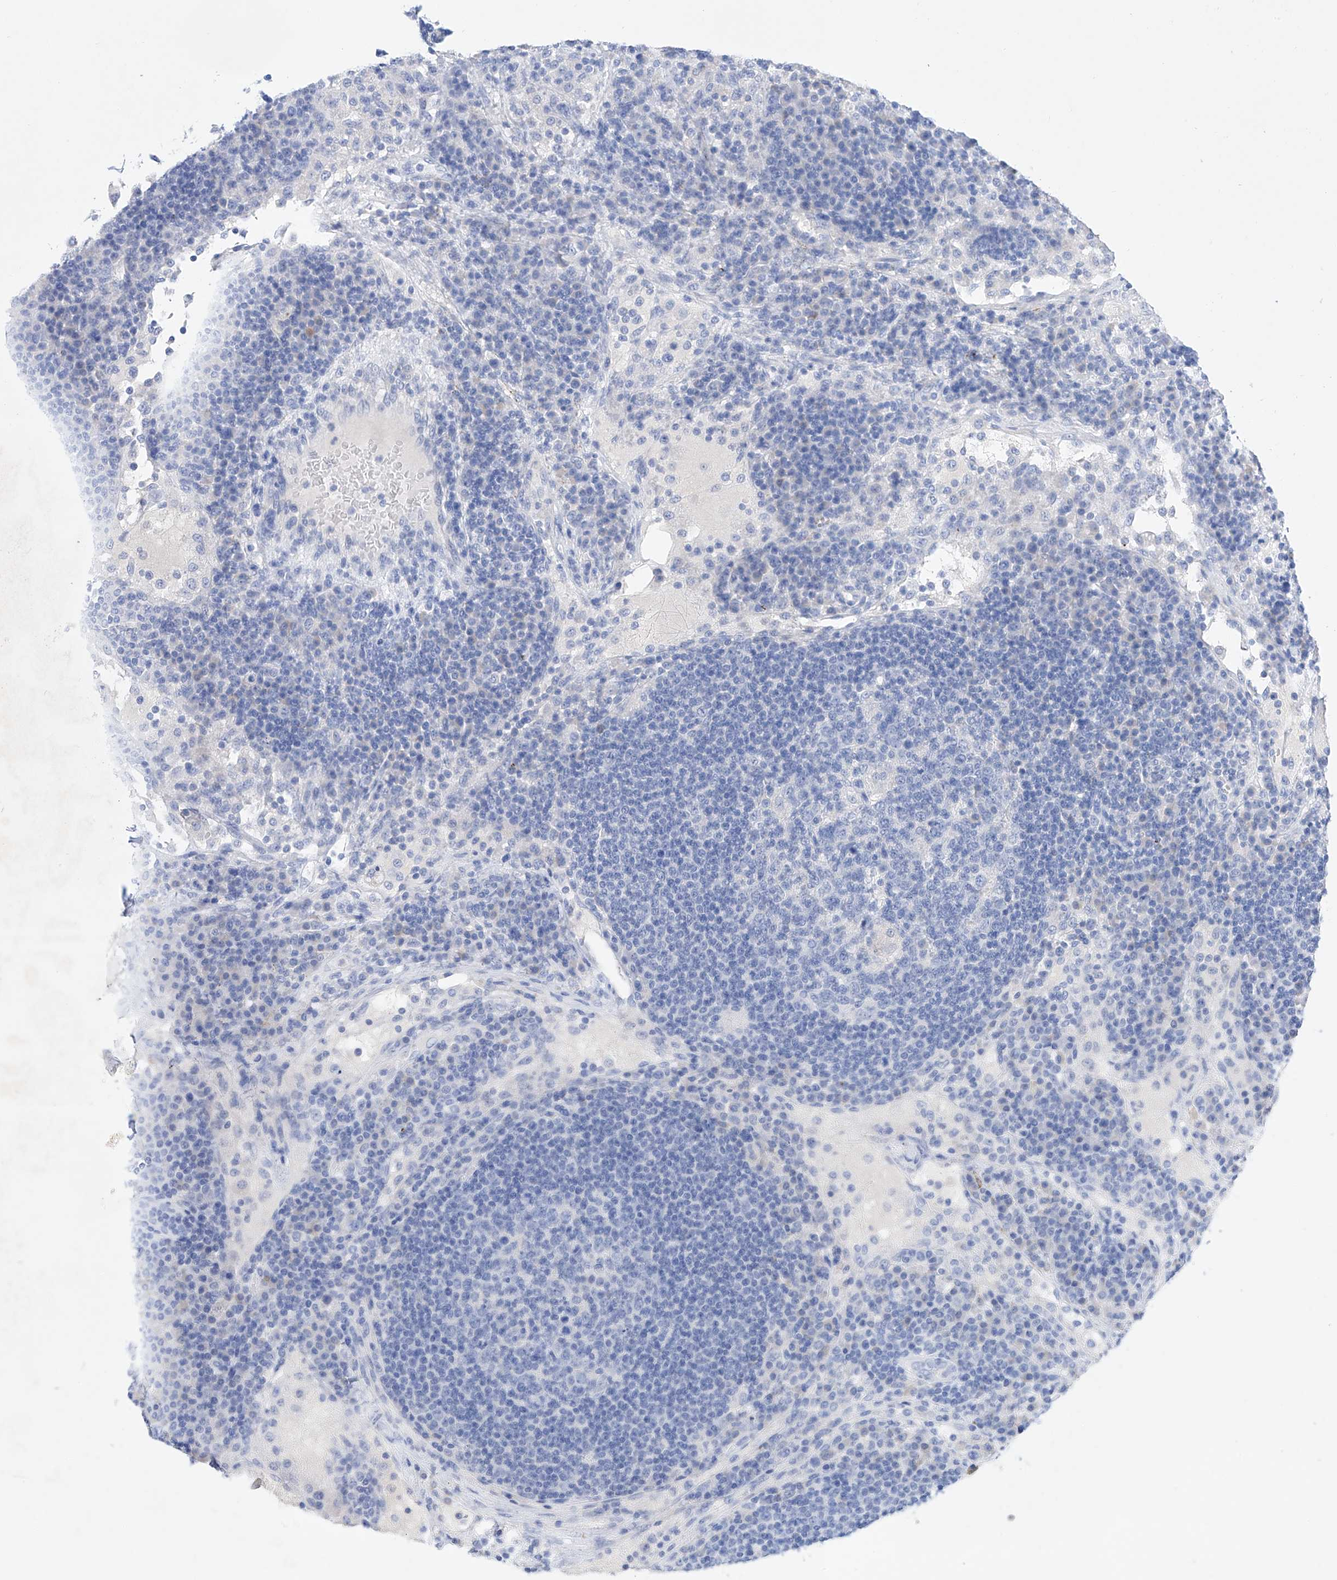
{"staining": {"intensity": "negative", "quantity": "none", "location": "none"}, "tissue": "lymph node", "cell_type": "Germinal center cells", "image_type": "normal", "snomed": [{"axis": "morphology", "description": "Normal tissue, NOS"}, {"axis": "topography", "description": "Lymph node"}], "caption": "Immunohistochemistry (IHC) photomicrograph of benign lymph node stained for a protein (brown), which exhibits no staining in germinal center cells. (Stains: DAB (3,3'-diaminobenzidine) immunohistochemistry with hematoxylin counter stain, Microscopy: brightfield microscopy at high magnification).", "gene": "LURAP1", "patient": {"sex": "female", "age": 53}}